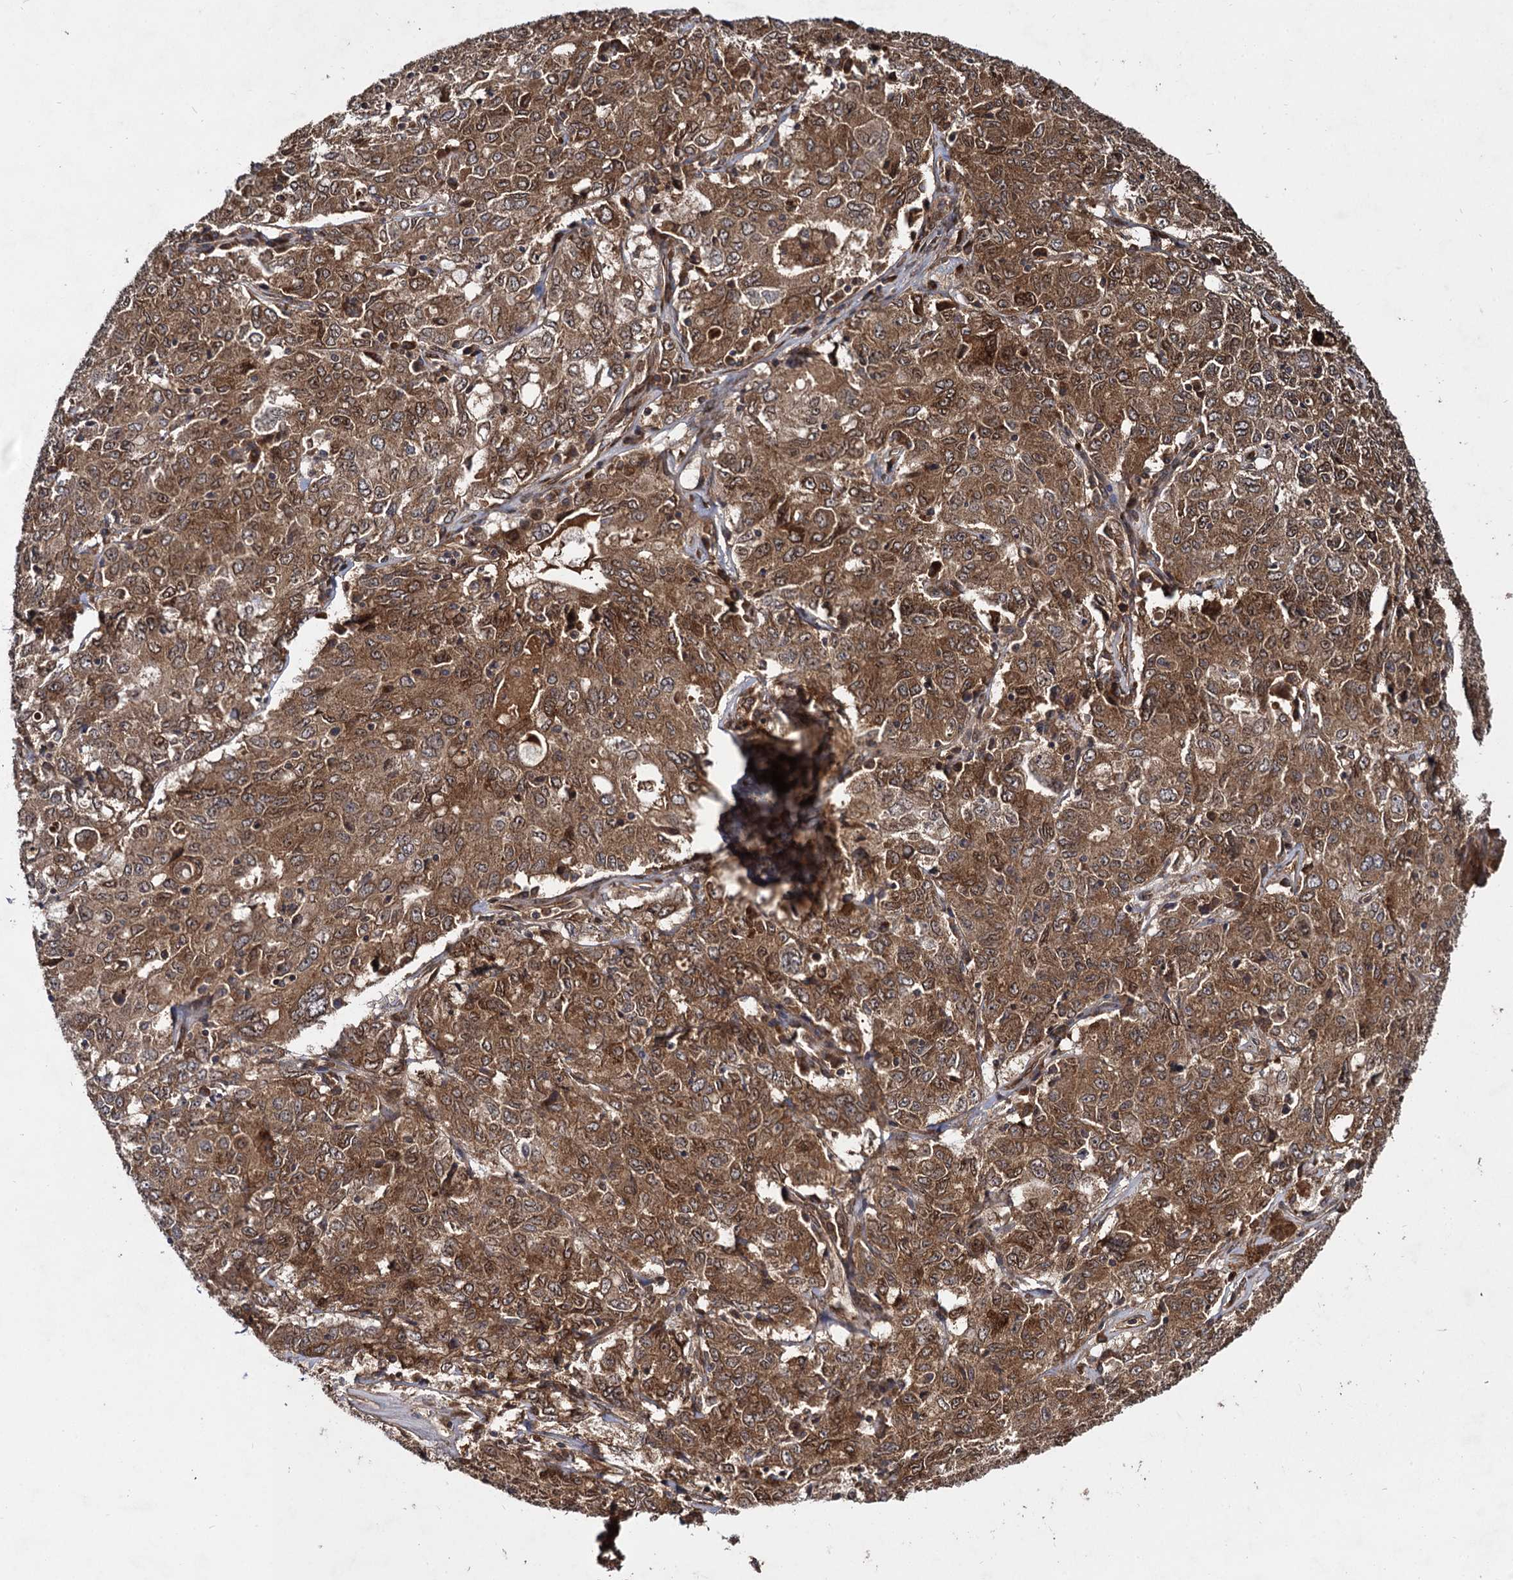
{"staining": {"intensity": "strong", "quantity": ">75%", "location": "cytoplasmic/membranous"}, "tissue": "ovarian cancer", "cell_type": "Tumor cells", "image_type": "cancer", "snomed": [{"axis": "morphology", "description": "Carcinoma, endometroid"}, {"axis": "topography", "description": "Ovary"}], "caption": "Ovarian cancer (endometroid carcinoma) stained with a protein marker demonstrates strong staining in tumor cells.", "gene": "DCP1B", "patient": {"sex": "female", "age": 62}}